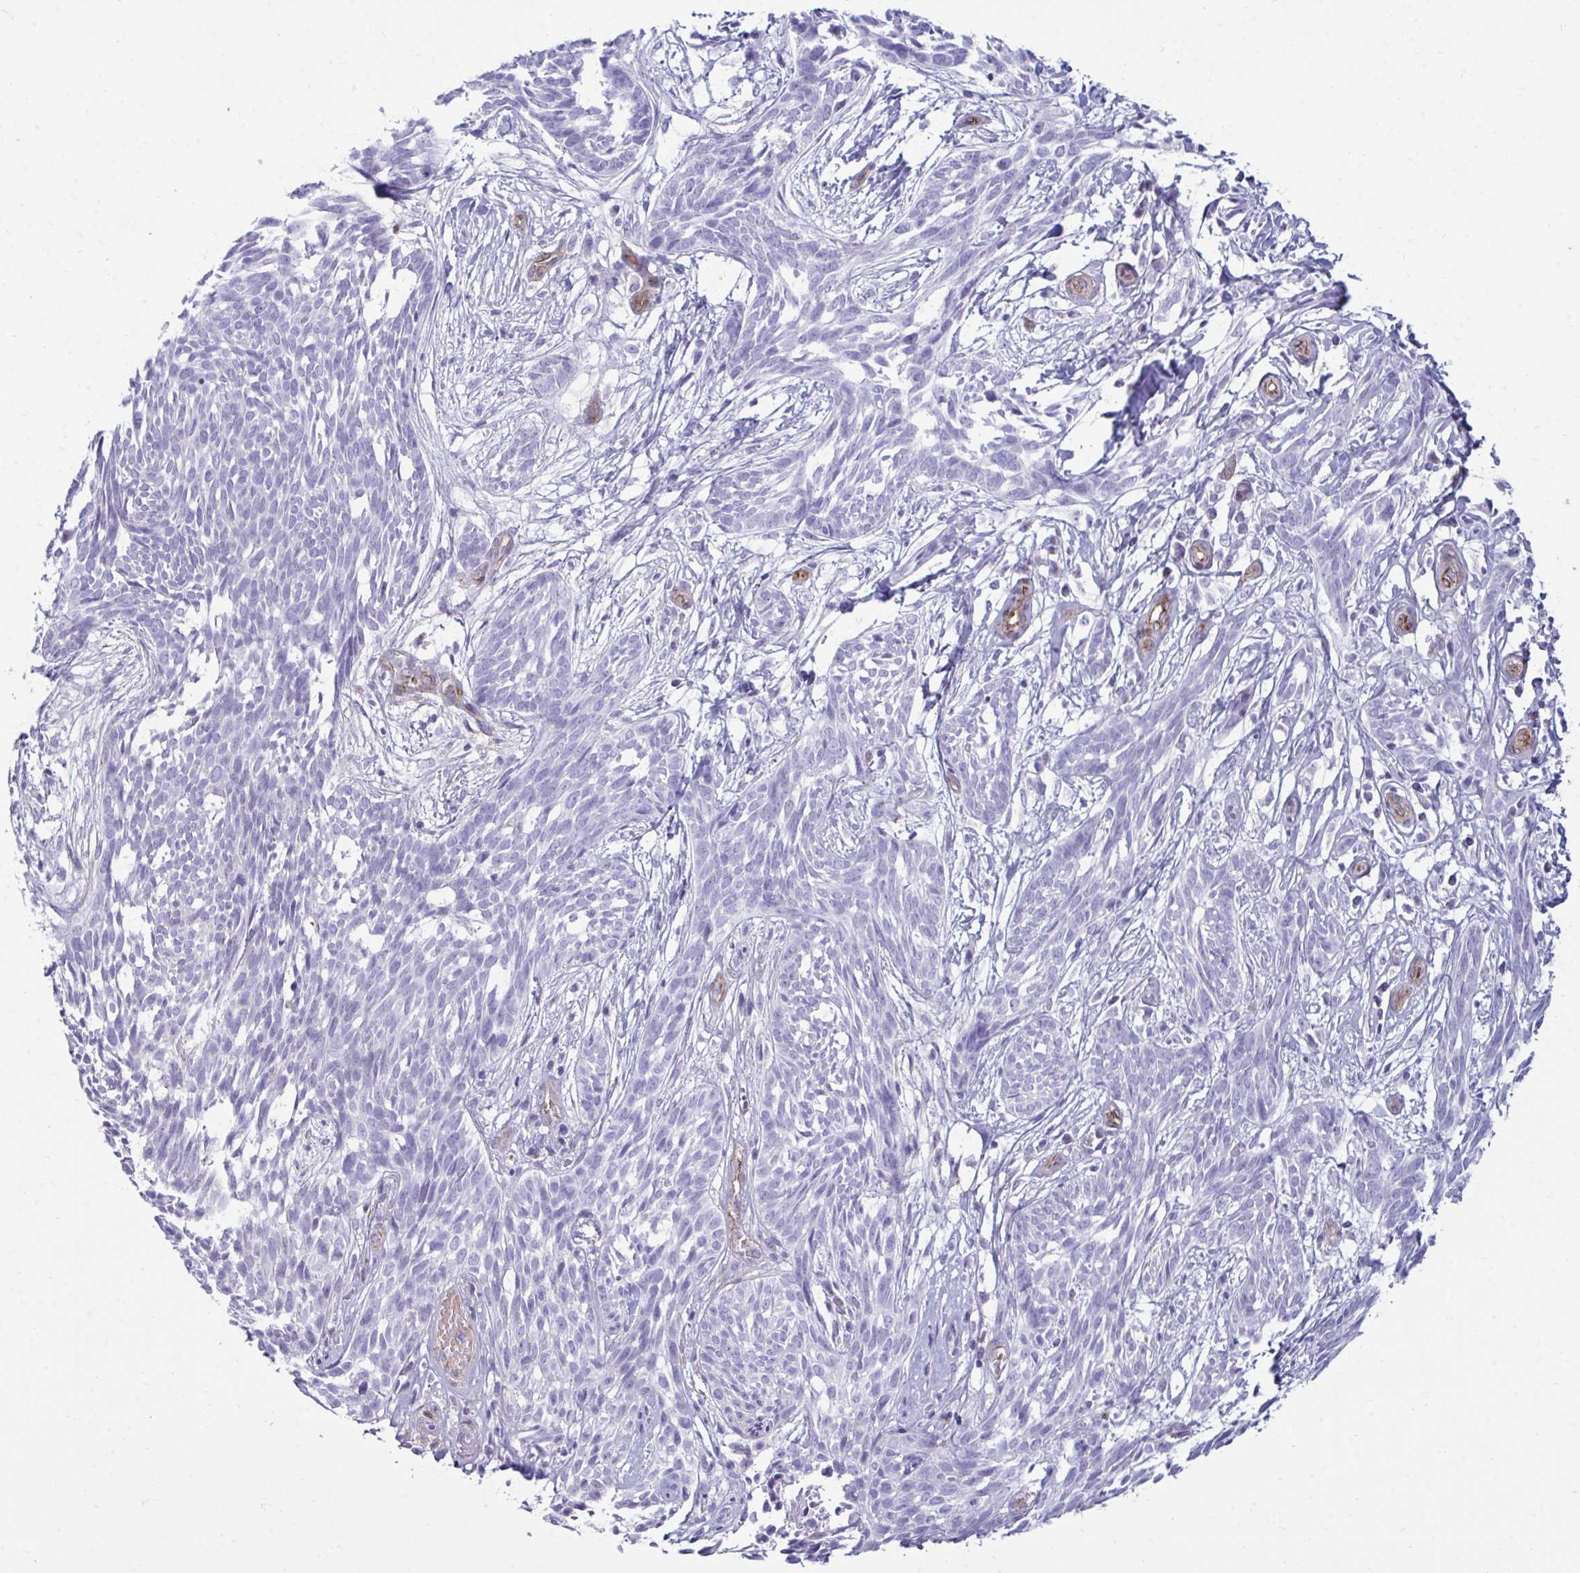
{"staining": {"intensity": "negative", "quantity": "none", "location": "none"}, "tissue": "skin cancer", "cell_type": "Tumor cells", "image_type": "cancer", "snomed": [{"axis": "morphology", "description": "Basal cell carcinoma"}, {"axis": "topography", "description": "Skin"}, {"axis": "topography", "description": "Skin, foot"}], "caption": "Tumor cells are negative for protein expression in human basal cell carcinoma (skin).", "gene": "UBL3", "patient": {"sex": "female", "age": 86}}